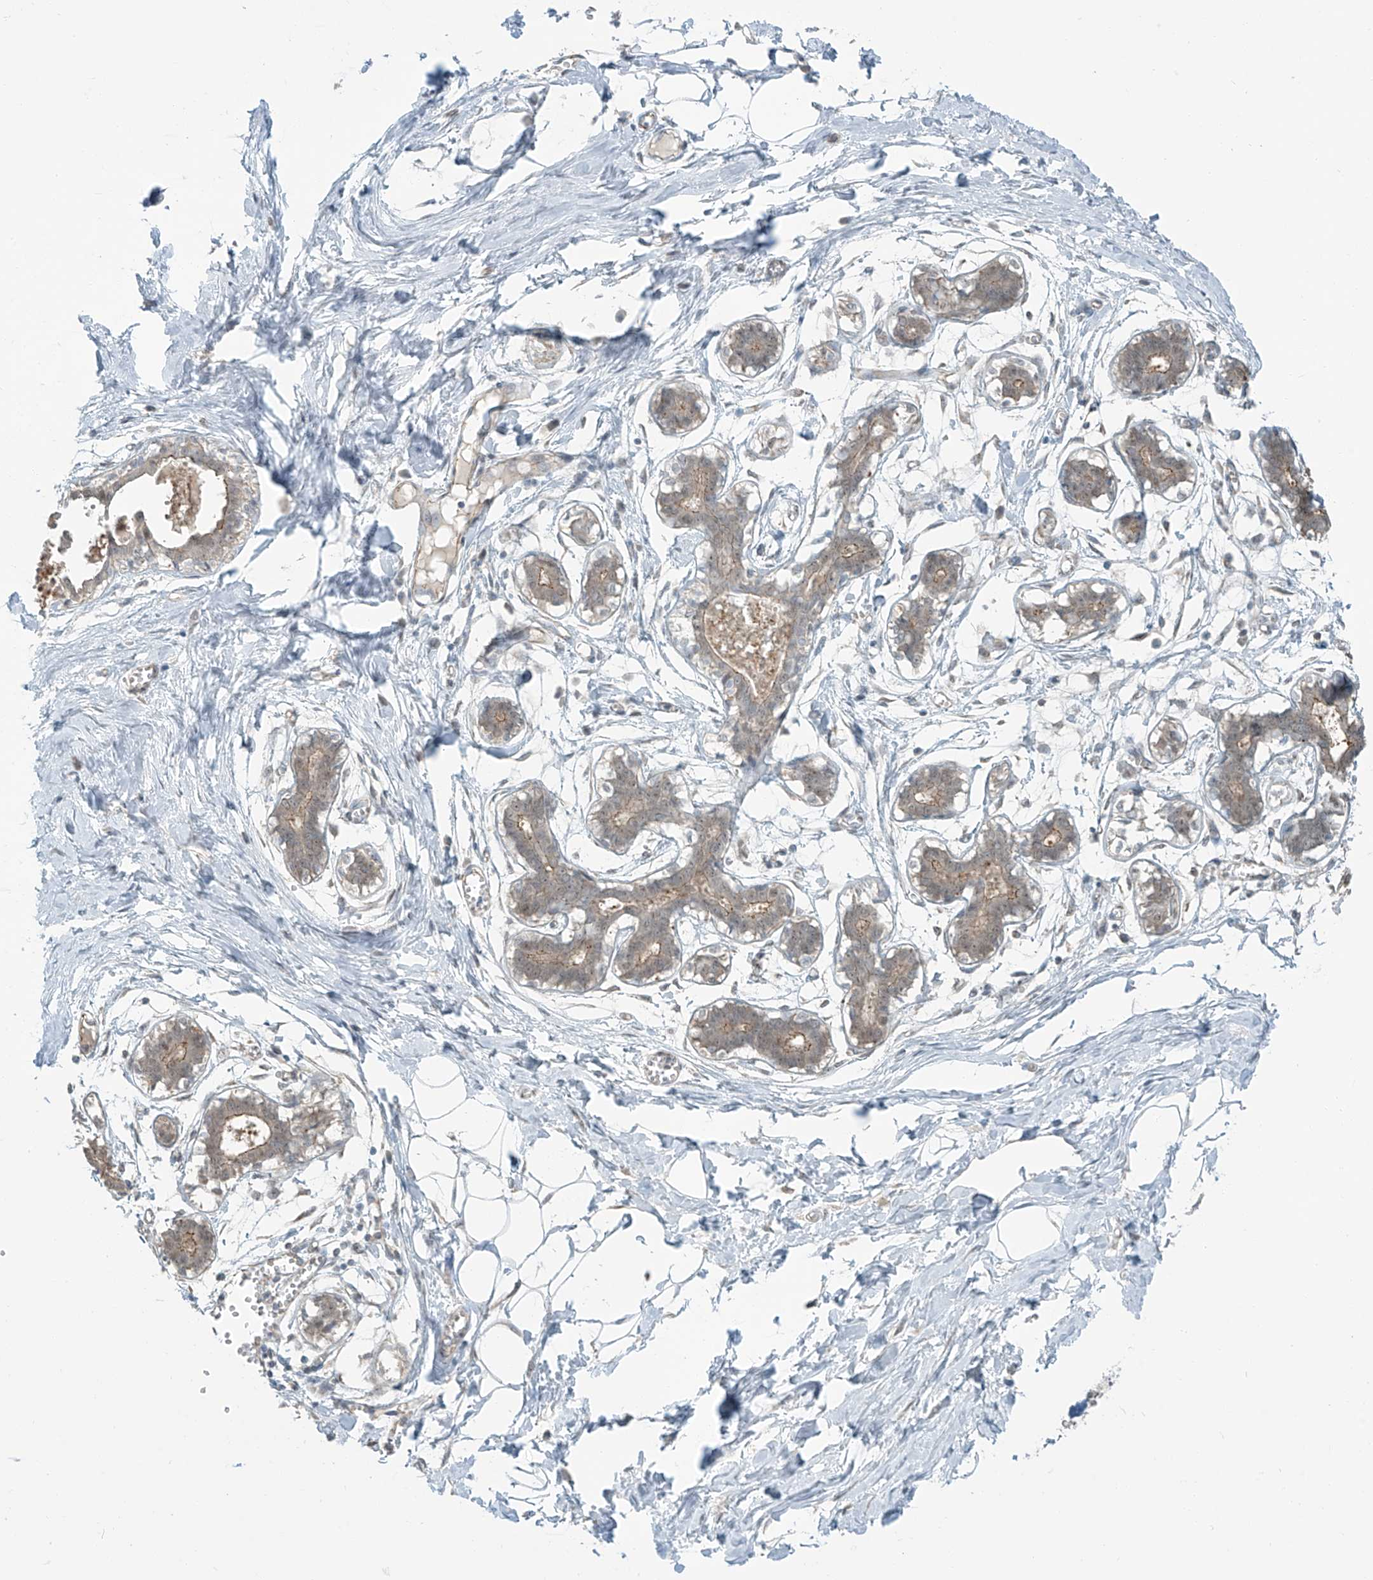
{"staining": {"intensity": "negative", "quantity": "none", "location": "none"}, "tissue": "breast", "cell_type": "Adipocytes", "image_type": "normal", "snomed": [{"axis": "morphology", "description": "Normal tissue, NOS"}, {"axis": "topography", "description": "Breast"}], "caption": "Image shows no significant protein positivity in adipocytes of normal breast. (Brightfield microscopy of DAB IHC at high magnification).", "gene": "ZNF16", "patient": {"sex": "female", "age": 27}}